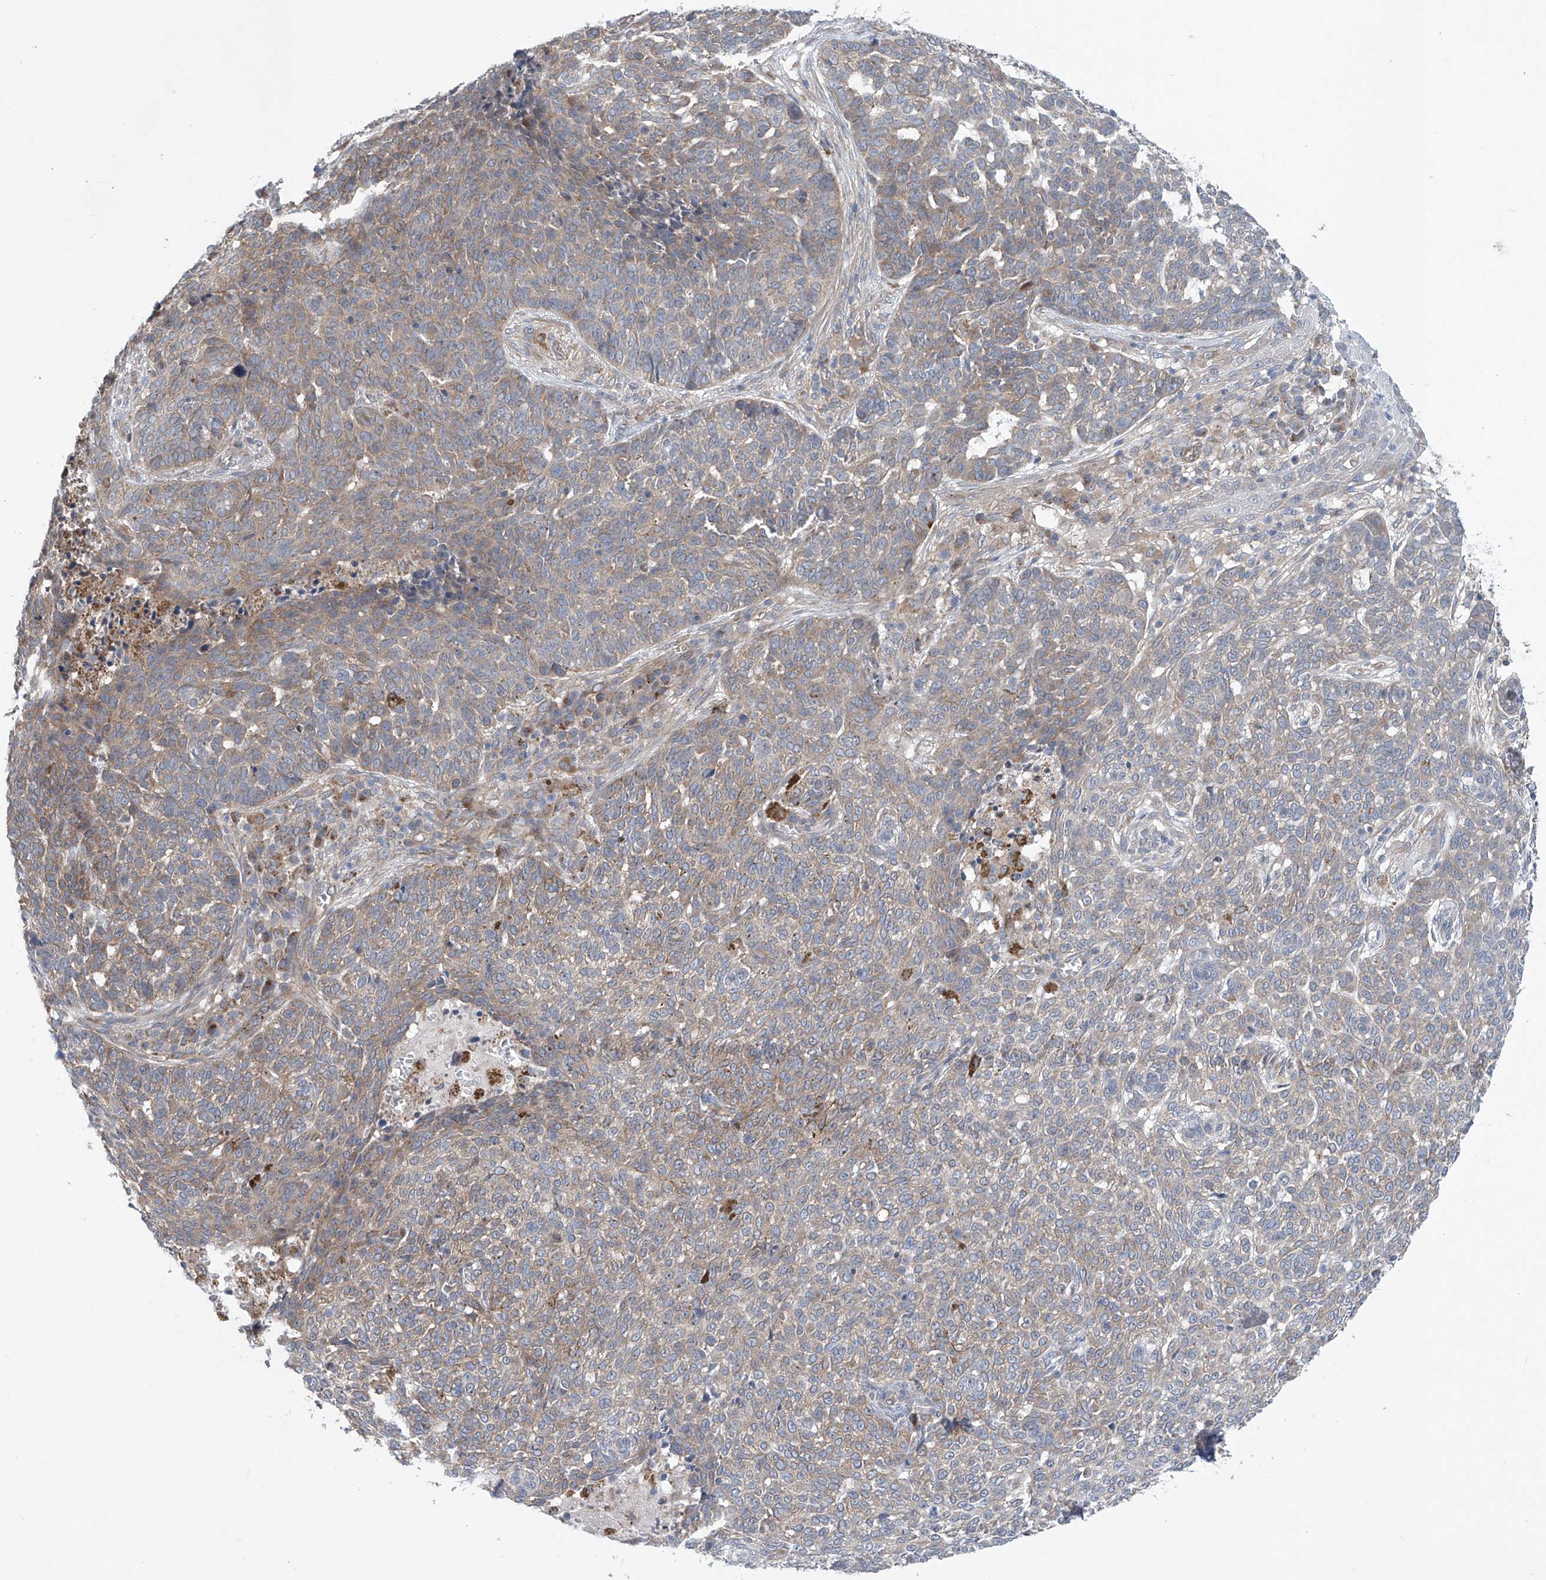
{"staining": {"intensity": "weak", "quantity": "25%-75%", "location": "cytoplasmic/membranous"}, "tissue": "skin cancer", "cell_type": "Tumor cells", "image_type": "cancer", "snomed": [{"axis": "morphology", "description": "Basal cell carcinoma"}, {"axis": "topography", "description": "Skin"}], "caption": "This histopathology image displays skin basal cell carcinoma stained with immunohistochemistry to label a protein in brown. The cytoplasmic/membranous of tumor cells show weak positivity for the protein. Nuclei are counter-stained blue.", "gene": "KLC4", "patient": {"sex": "male", "age": 85}}